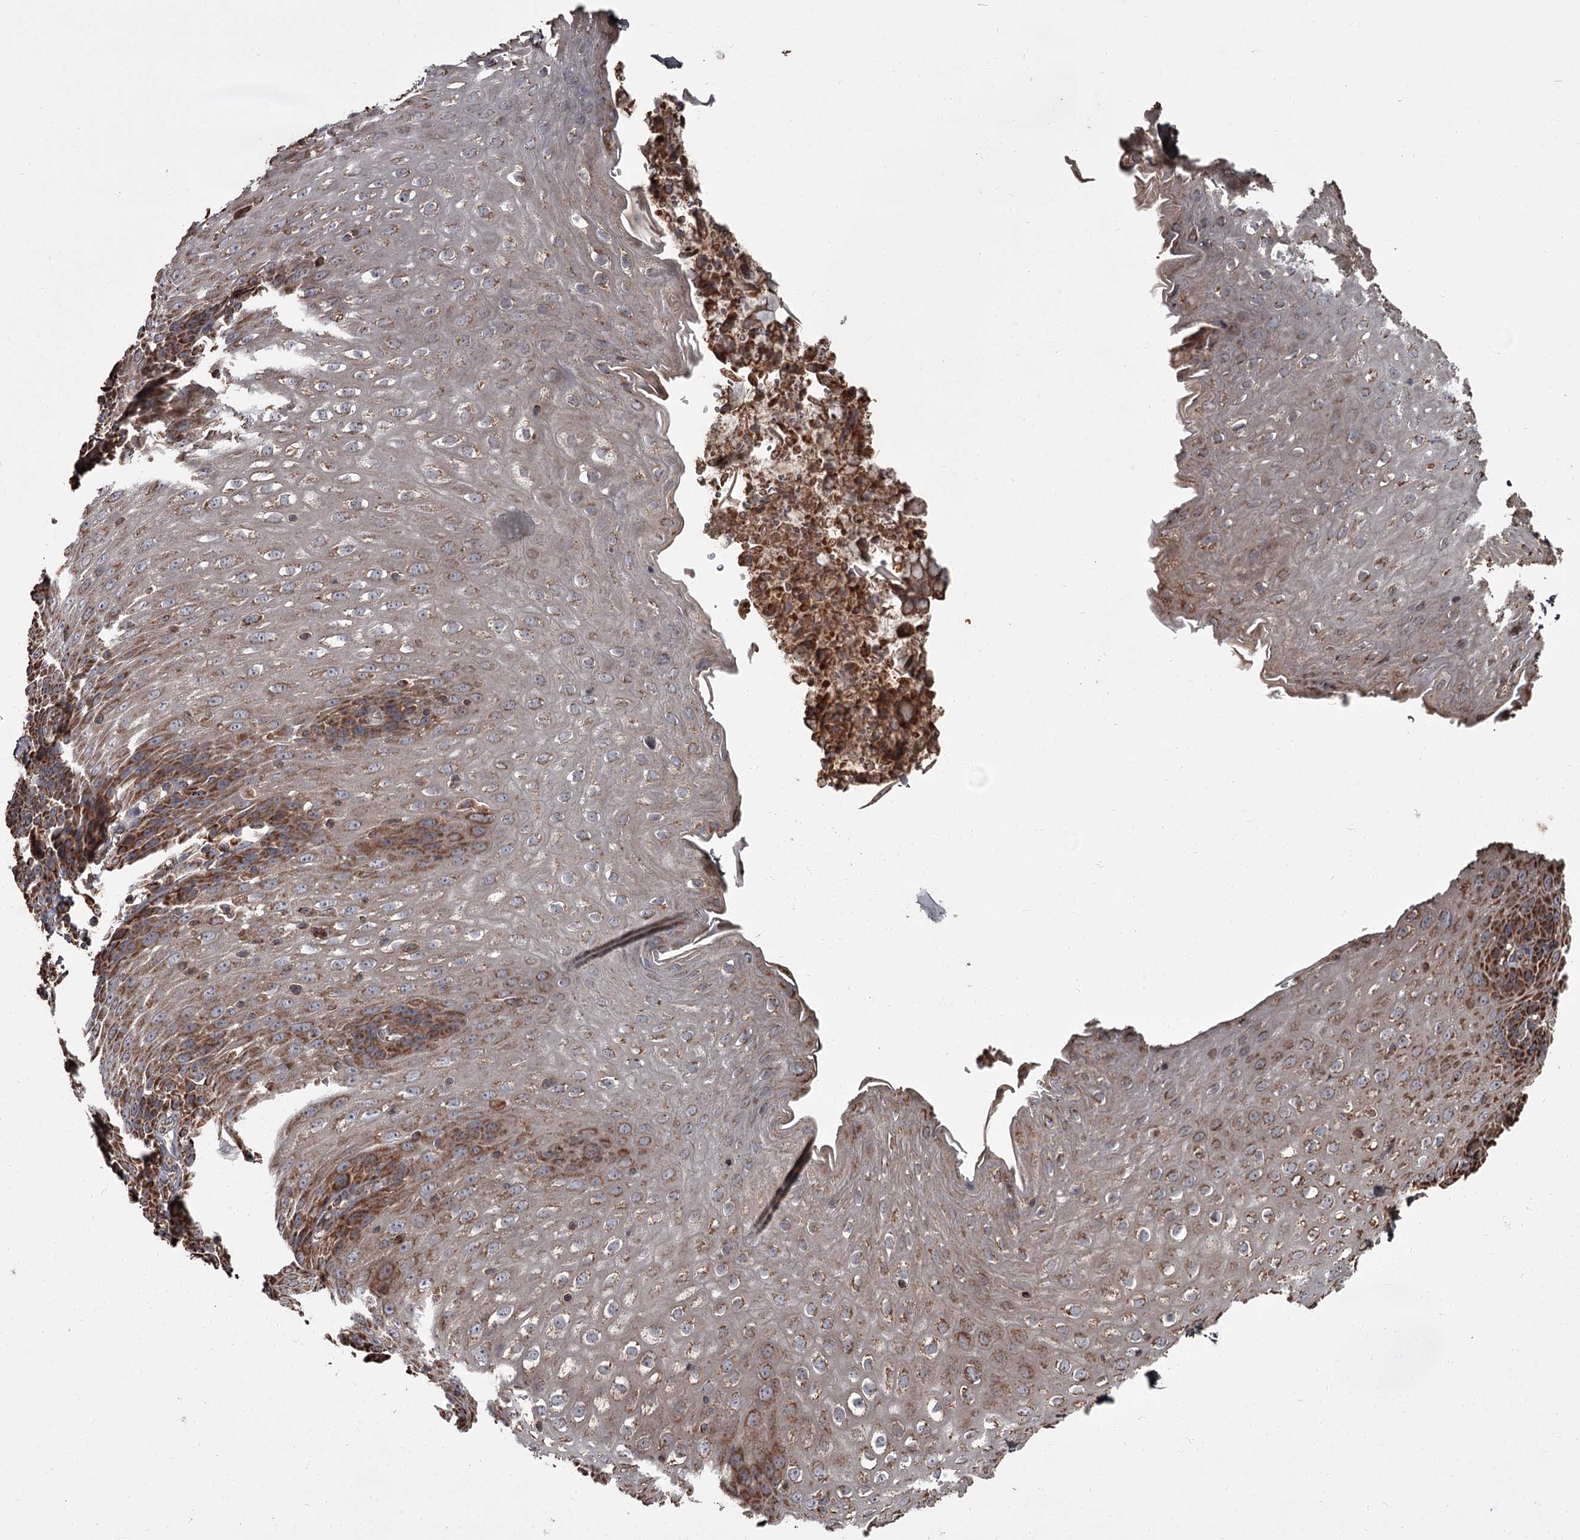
{"staining": {"intensity": "strong", "quantity": "25%-75%", "location": "cytoplasmic/membranous"}, "tissue": "esophagus", "cell_type": "Squamous epithelial cells", "image_type": "normal", "snomed": [{"axis": "morphology", "description": "Normal tissue, NOS"}, {"axis": "topography", "description": "Esophagus"}], "caption": "Normal esophagus was stained to show a protein in brown. There is high levels of strong cytoplasmic/membranous expression in about 25%-75% of squamous epithelial cells.", "gene": "THAP9", "patient": {"sex": "female", "age": 61}}